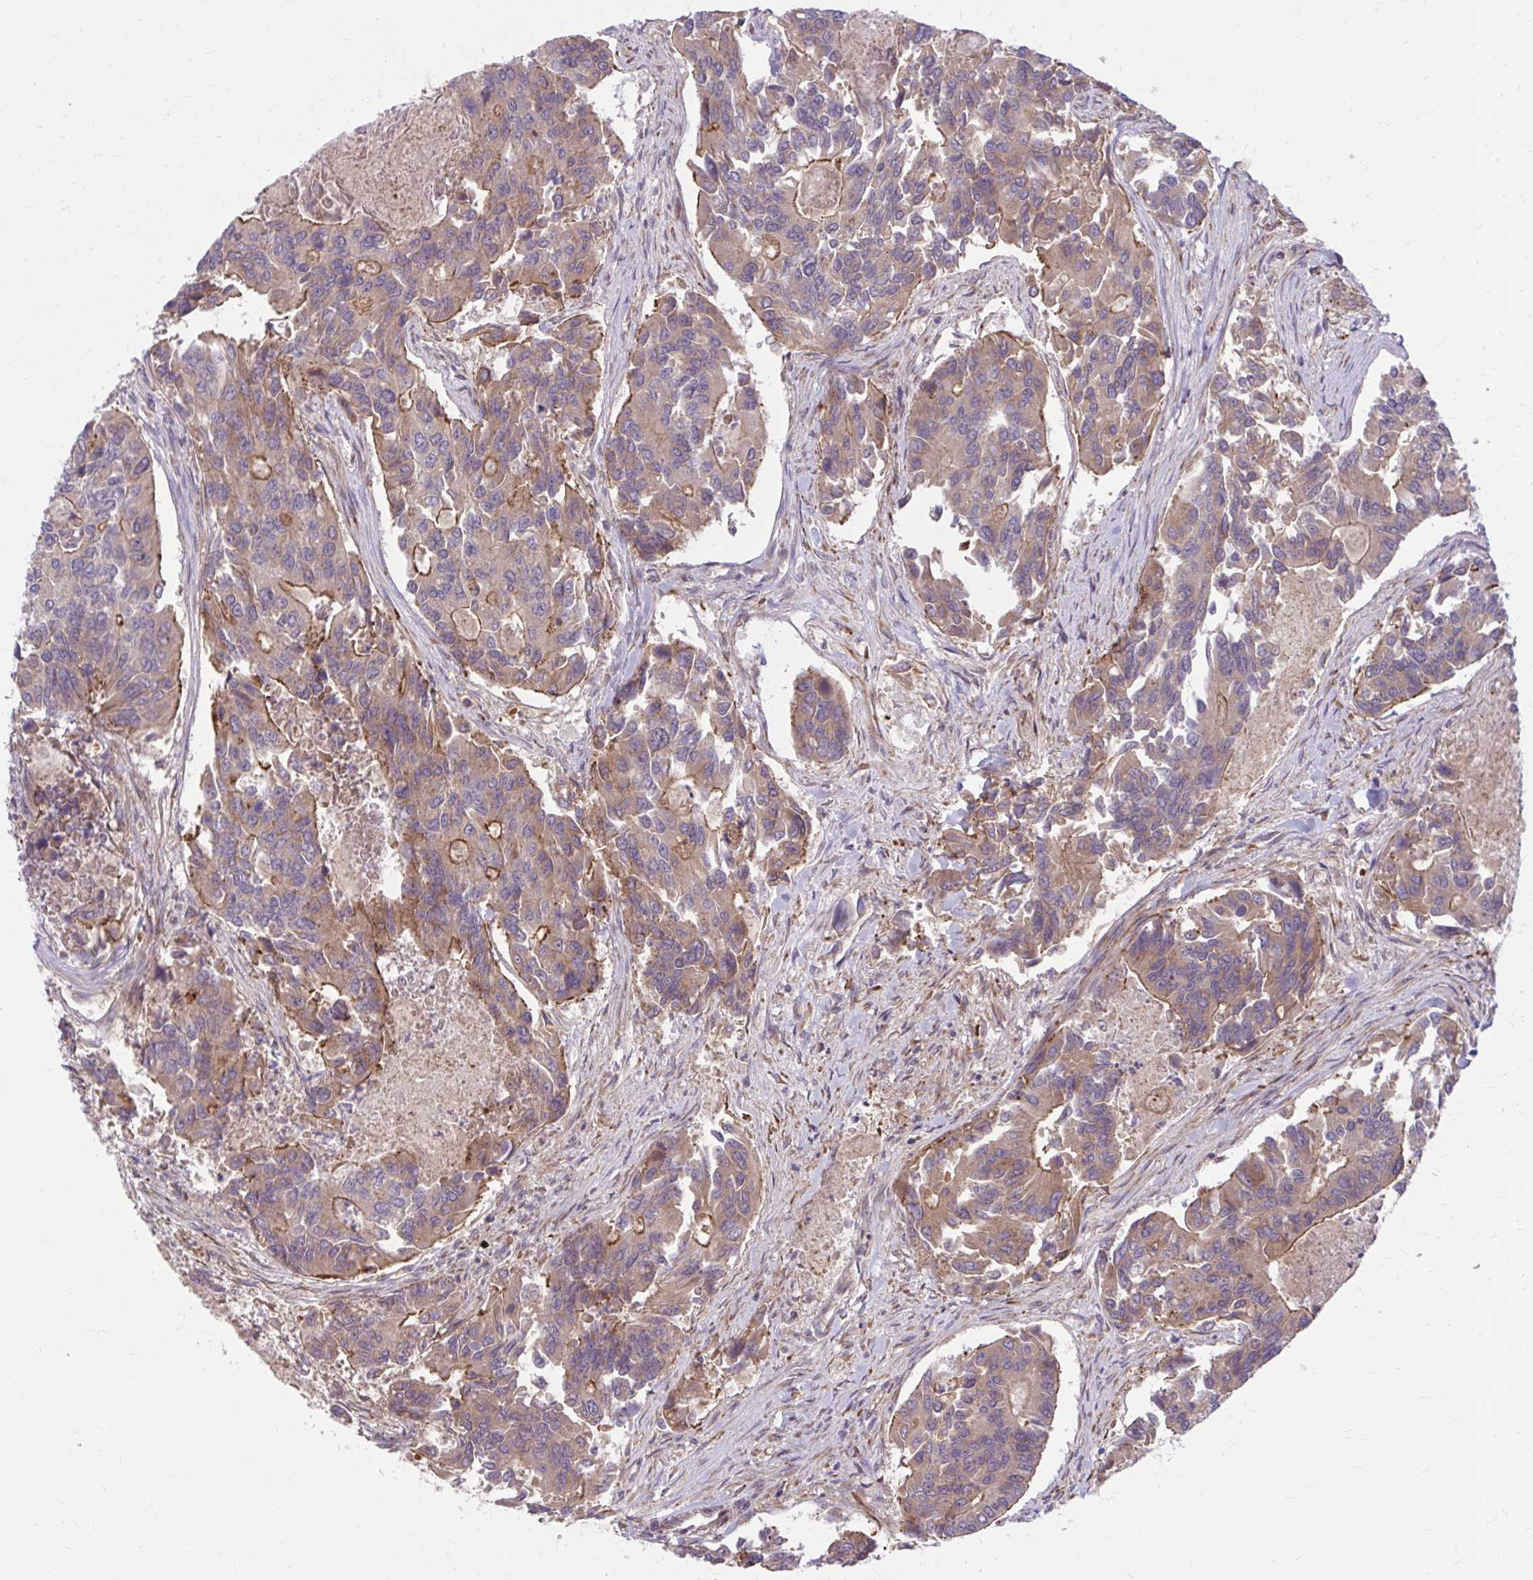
{"staining": {"intensity": "moderate", "quantity": ">75%", "location": "cytoplasmic/membranous"}, "tissue": "colorectal cancer", "cell_type": "Tumor cells", "image_type": "cancer", "snomed": [{"axis": "morphology", "description": "Adenocarcinoma, NOS"}, {"axis": "topography", "description": "Colon"}], "caption": "Approximately >75% of tumor cells in human colorectal cancer demonstrate moderate cytoplasmic/membranous protein staining as visualized by brown immunohistochemical staining.", "gene": "SNF8", "patient": {"sex": "female", "age": 67}}